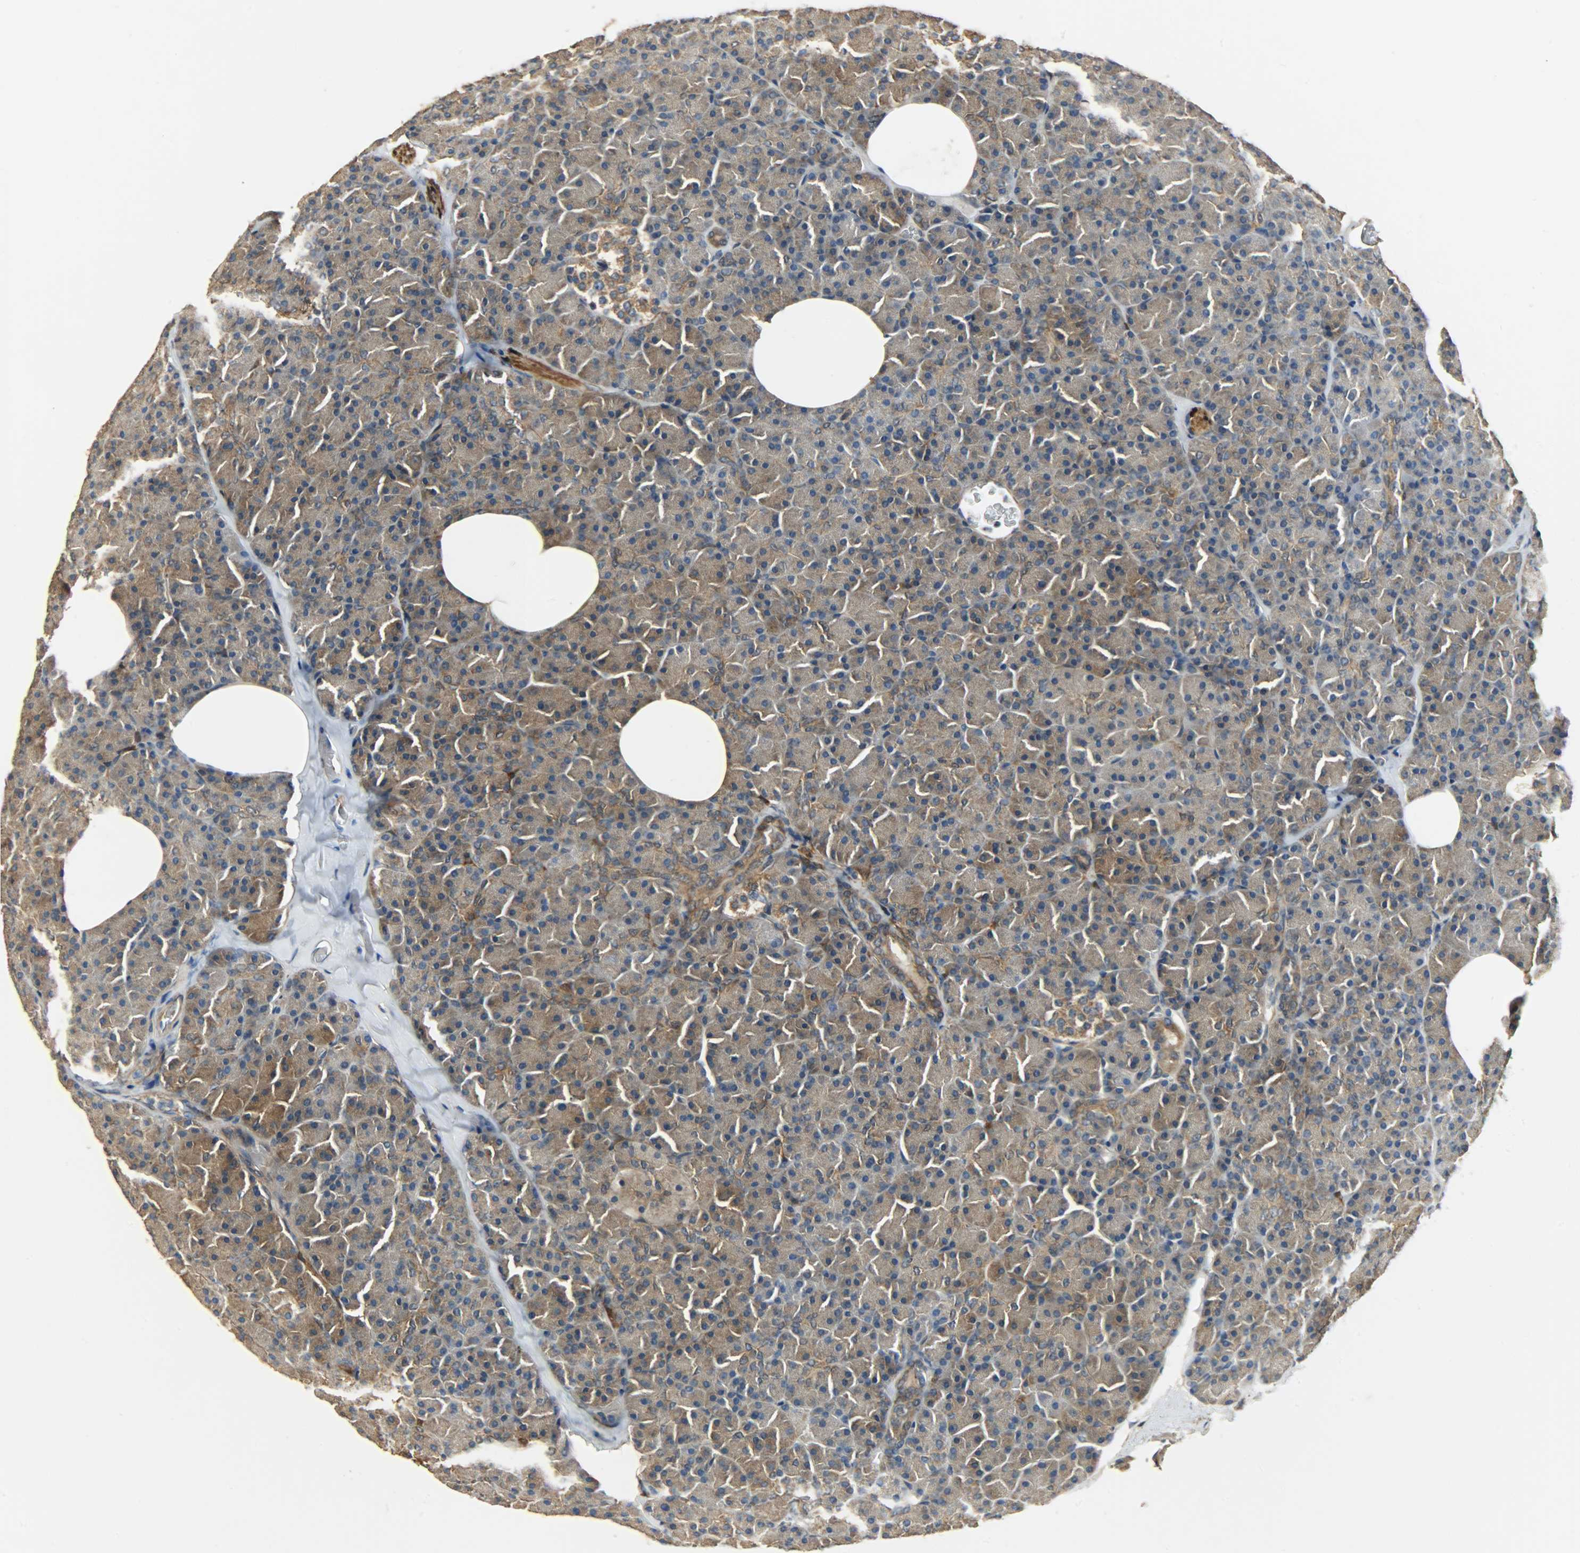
{"staining": {"intensity": "moderate", "quantity": ">75%", "location": "cytoplasmic/membranous"}, "tissue": "pancreas", "cell_type": "Exocrine glandular cells", "image_type": "normal", "snomed": [{"axis": "morphology", "description": "Normal tissue, NOS"}, {"axis": "topography", "description": "Pancreas"}], "caption": "High-magnification brightfield microscopy of benign pancreas stained with DAB (brown) and counterstained with hematoxylin (blue). exocrine glandular cells exhibit moderate cytoplasmic/membranous staining is present in approximately>75% of cells.", "gene": "C1orf198", "patient": {"sex": "female", "age": 35}}